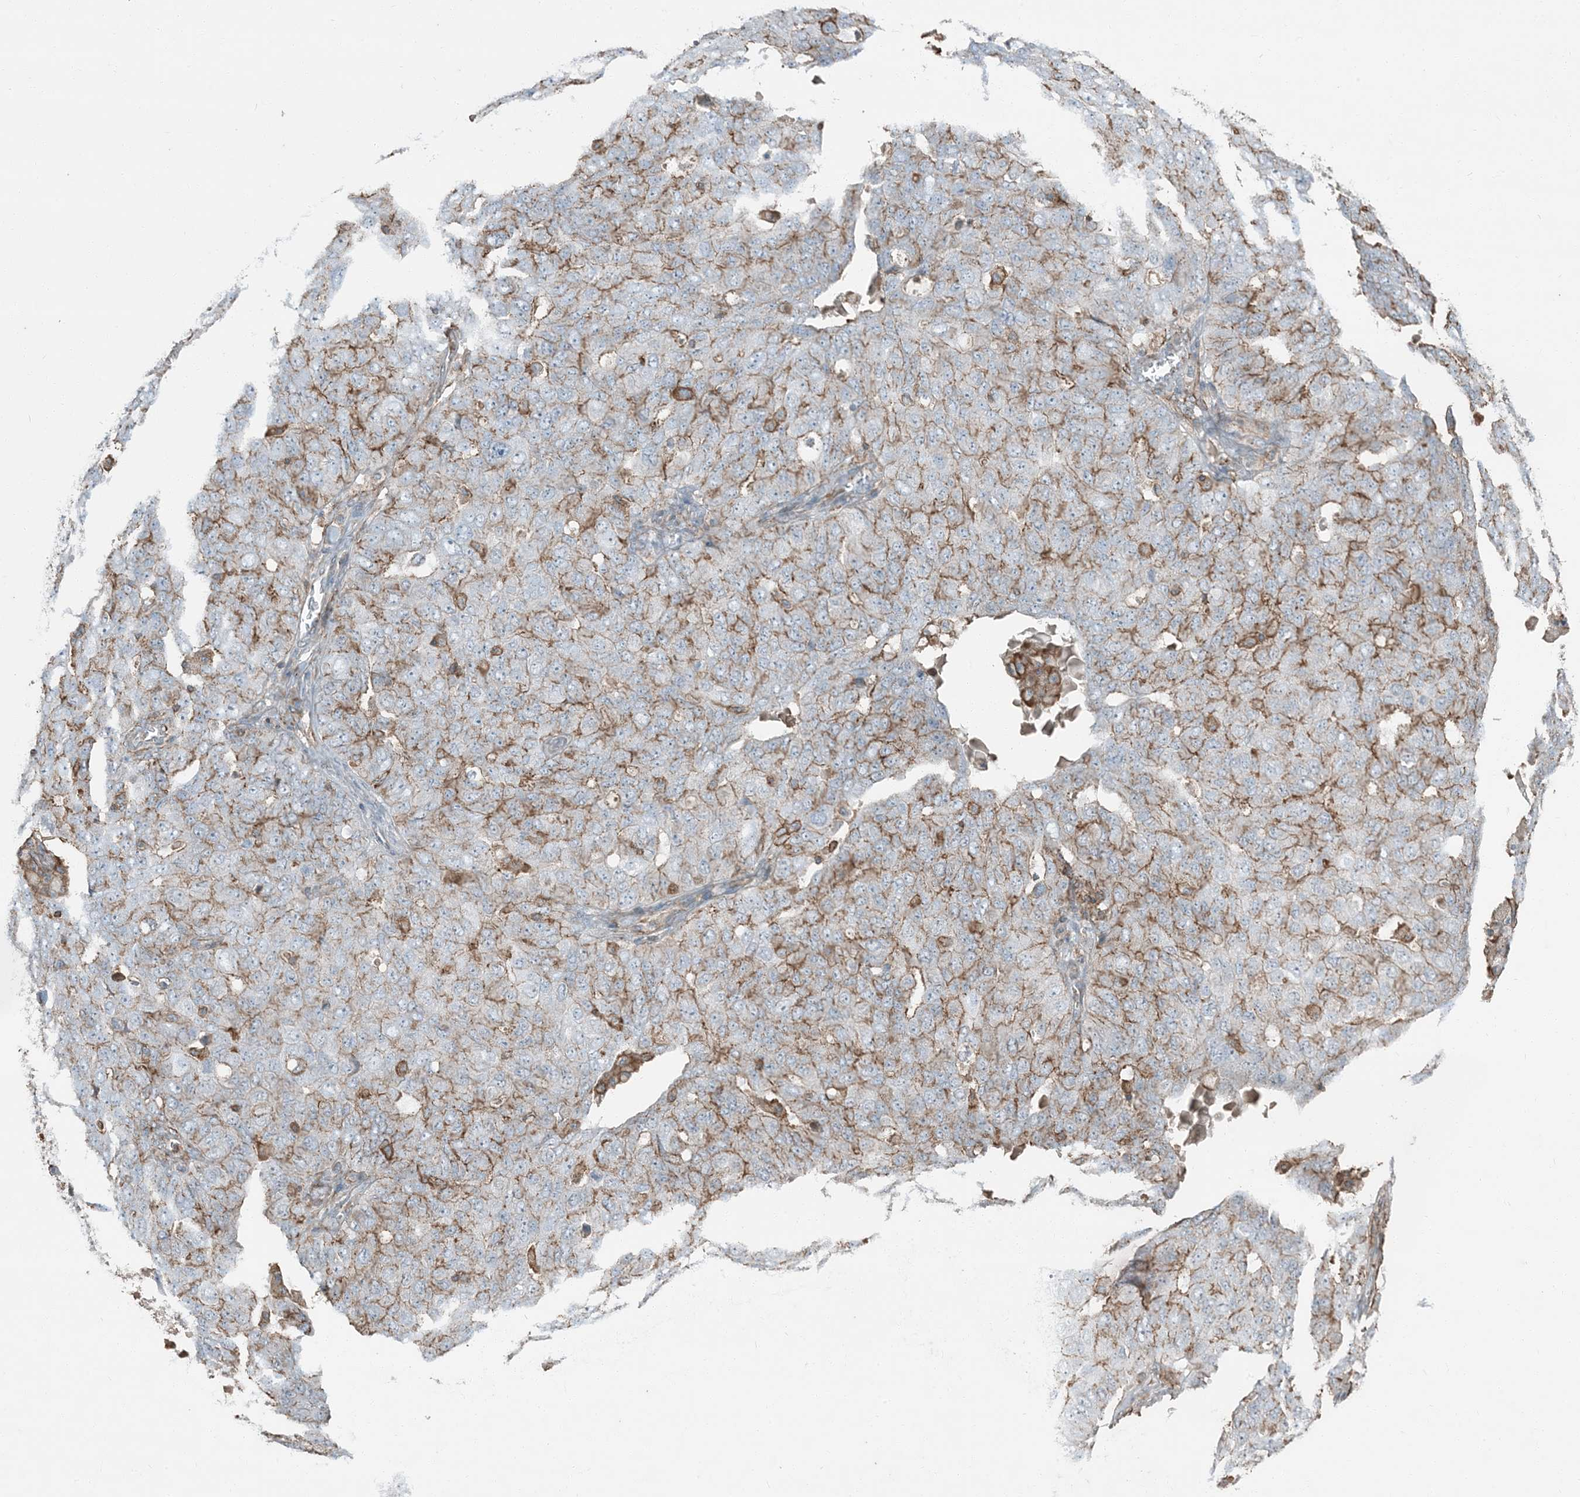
{"staining": {"intensity": "moderate", "quantity": "25%-75%", "location": "cytoplasmic/membranous"}, "tissue": "ovarian cancer", "cell_type": "Tumor cells", "image_type": "cancer", "snomed": [{"axis": "morphology", "description": "Carcinoma, endometroid"}, {"axis": "topography", "description": "Ovary"}], "caption": "About 25%-75% of tumor cells in human ovarian endometroid carcinoma demonstrate moderate cytoplasmic/membranous protein staining as visualized by brown immunohistochemical staining.", "gene": "APOBEC3C", "patient": {"sex": "female", "age": 62}}